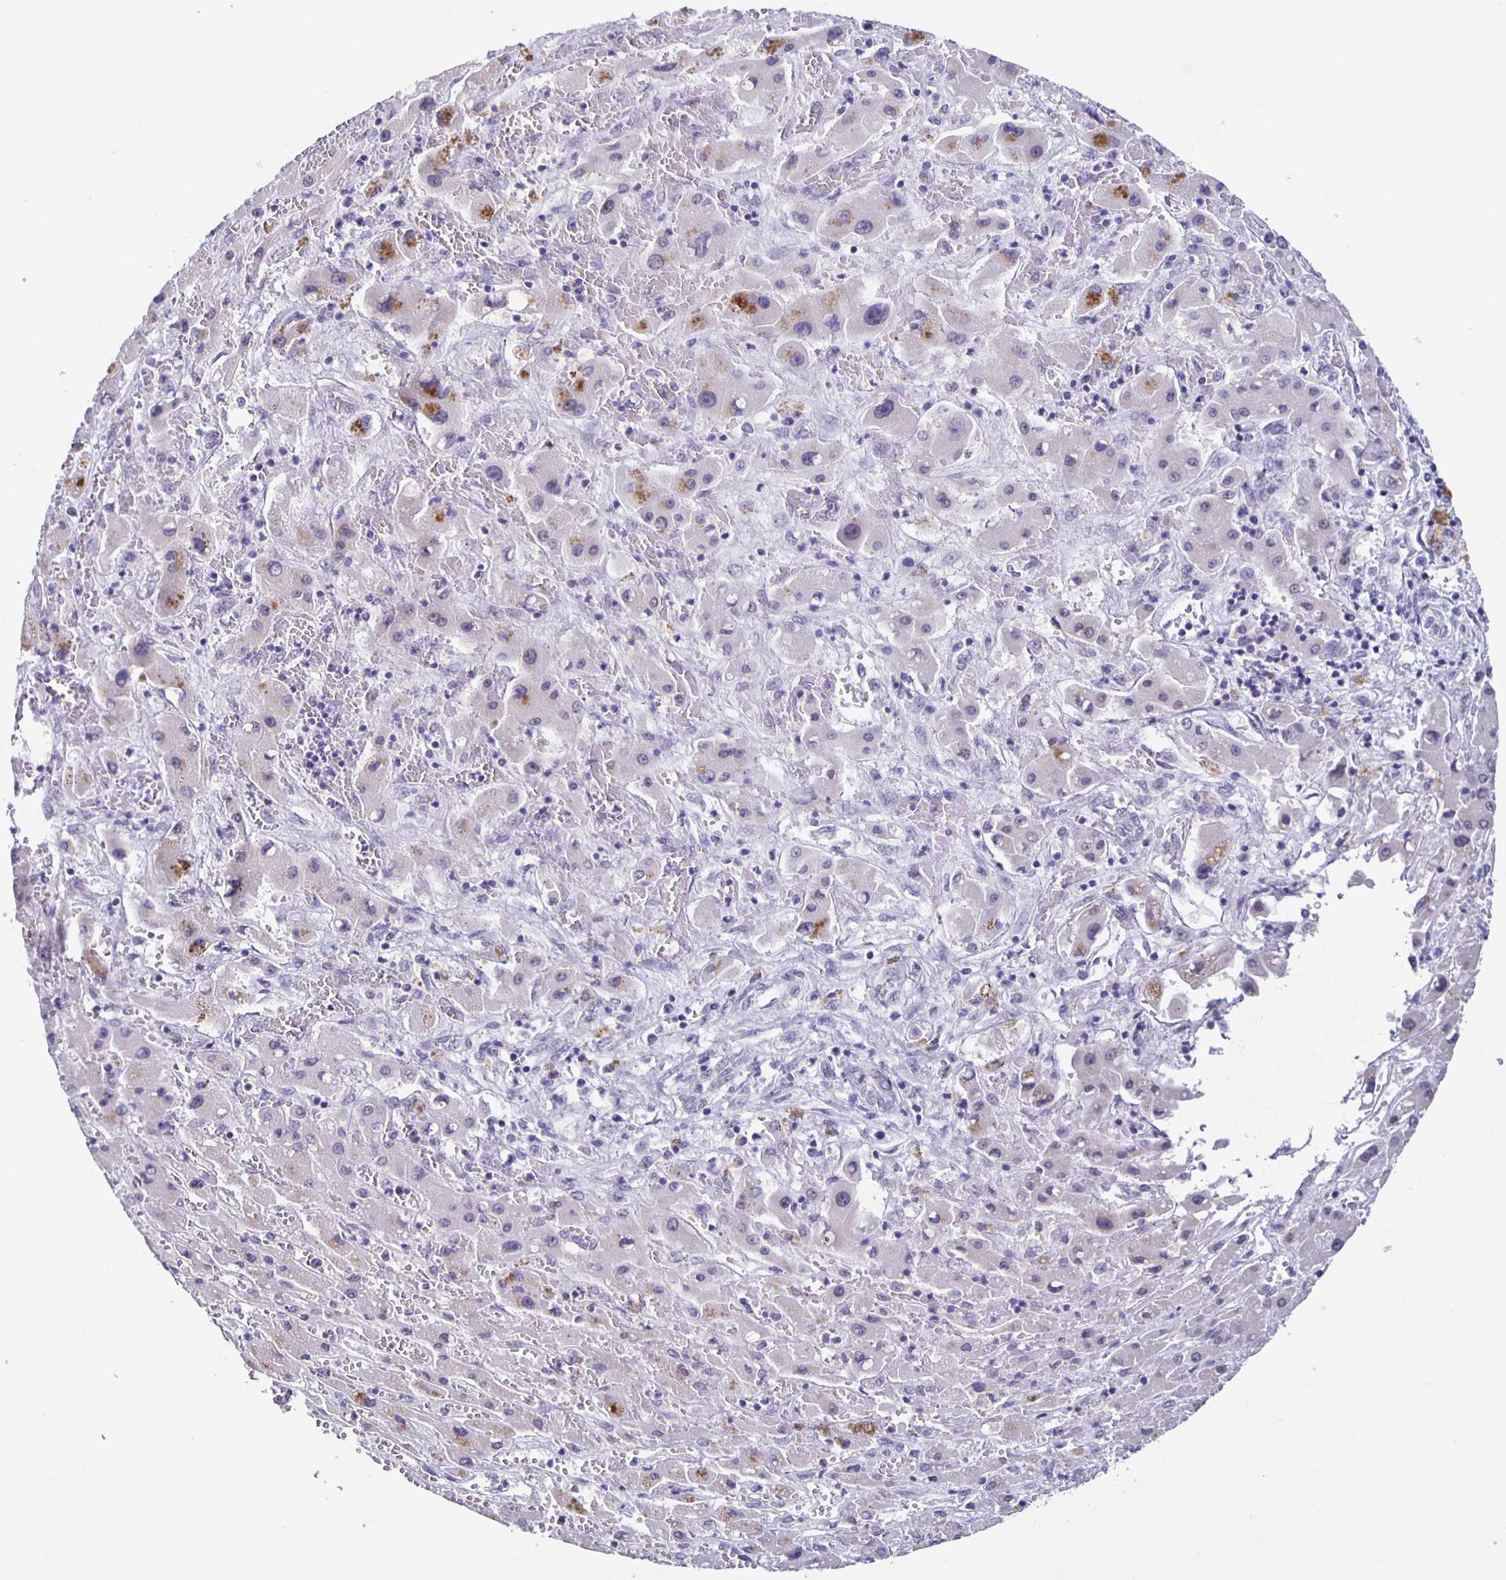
{"staining": {"intensity": "negative", "quantity": "none", "location": "none"}, "tissue": "liver cancer", "cell_type": "Tumor cells", "image_type": "cancer", "snomed": [{"axis": "morphology", "description": "Carcinoma, Hepatocellular, NOS"}, {"axis": "topography", "description": "Liver"}], "caption": "Immunohistochemistry (IHC) image of hepatocellular carcinoma (liver) stained for a protein (brown), which shows no expression in tumor cells.", "gene": "CARNS1", "patient": {"sex": "female", "age": 73}}